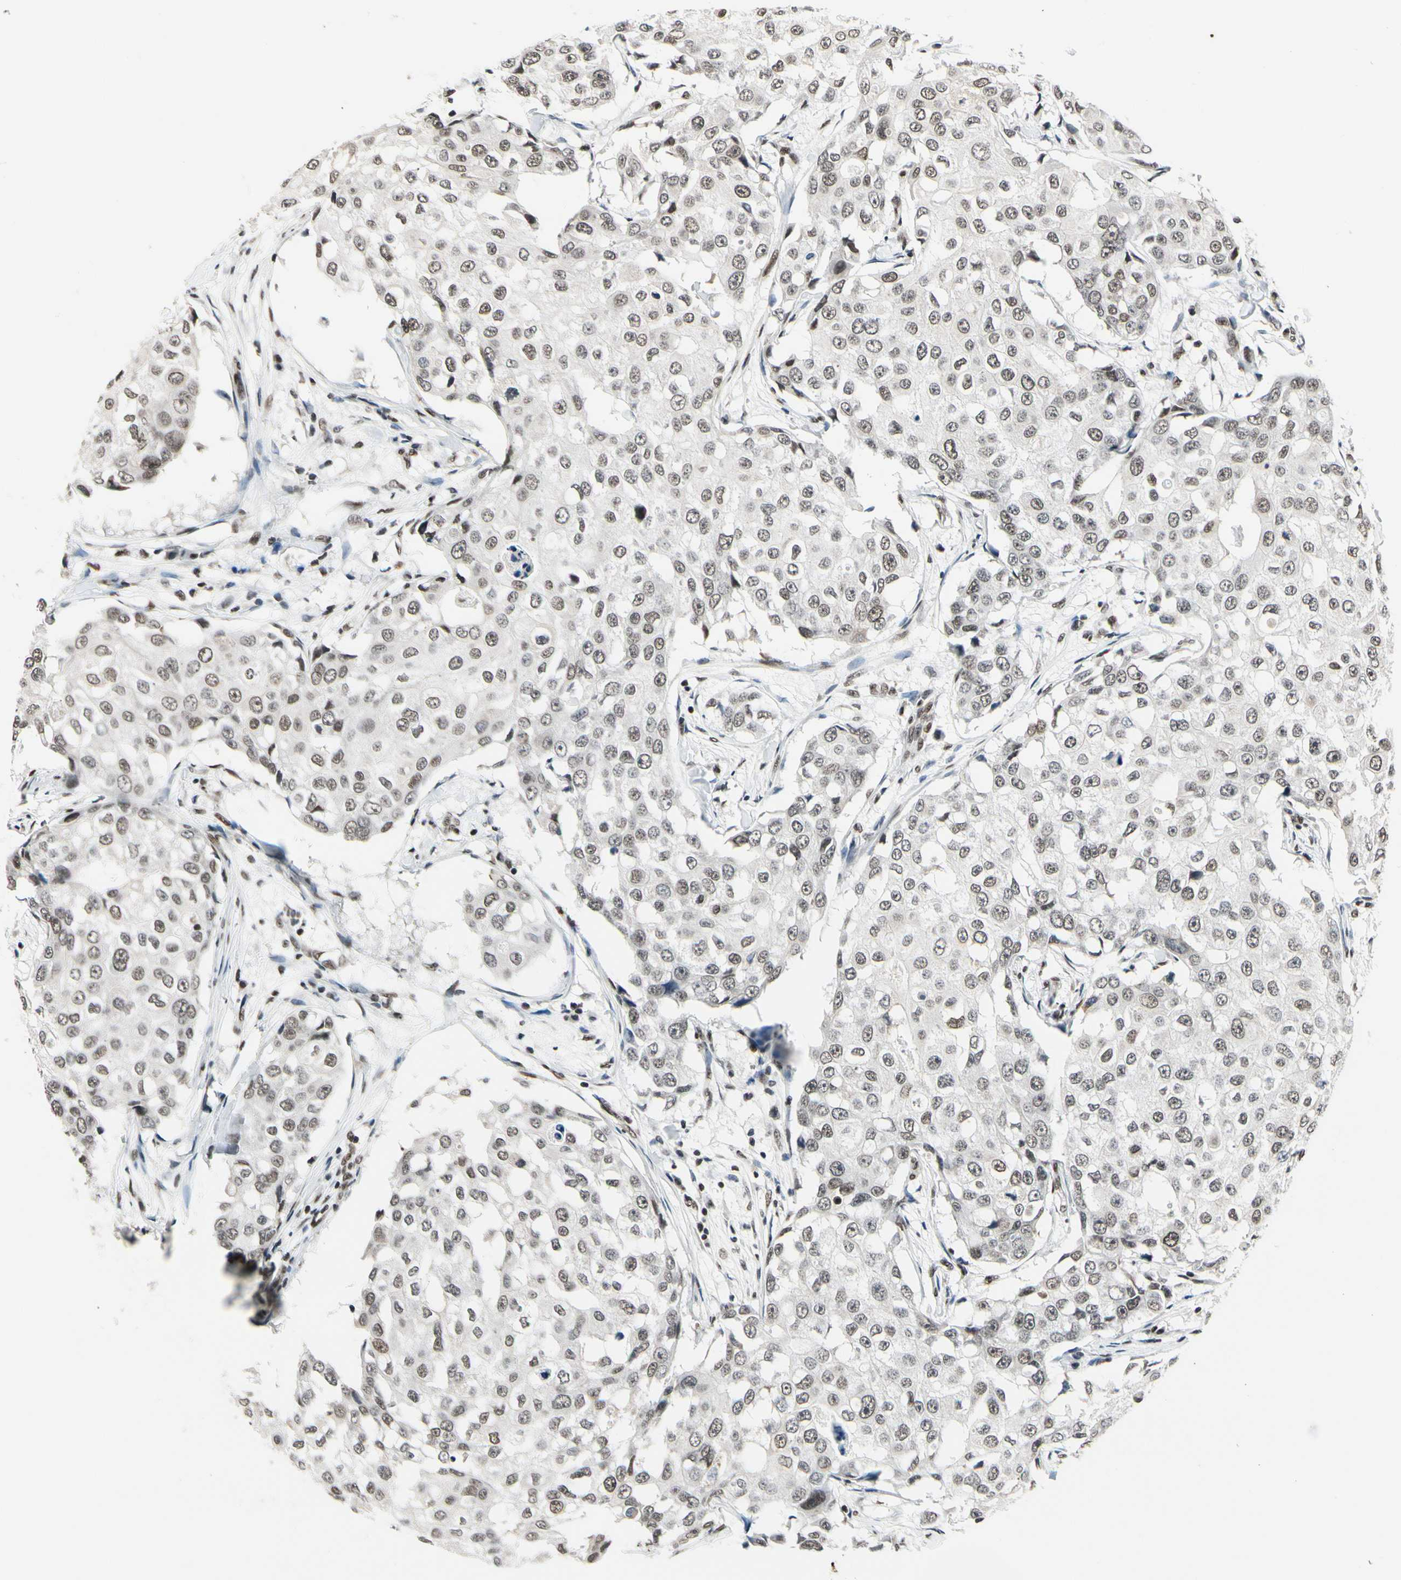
{"staining": {"intensity": "weak", "quantity": ">75%", "location": "nuclear"}, "tissue": "breast cancer", "cell_type": "Tumor cells", "image_type": "cancer", "snomed": [{"axis": "morphology", "description": "Duct carcinoma"}, {"axis": "topography", "description": "Breast"}], "caption": "Immunohistochemical staining of human breast cancer (invasive ductal carcinoma) displays weak nuclear protein expression in about >75% of tumor cells.", "gene": "RECQL", "patient": {"sex": "female", "age": 27}}